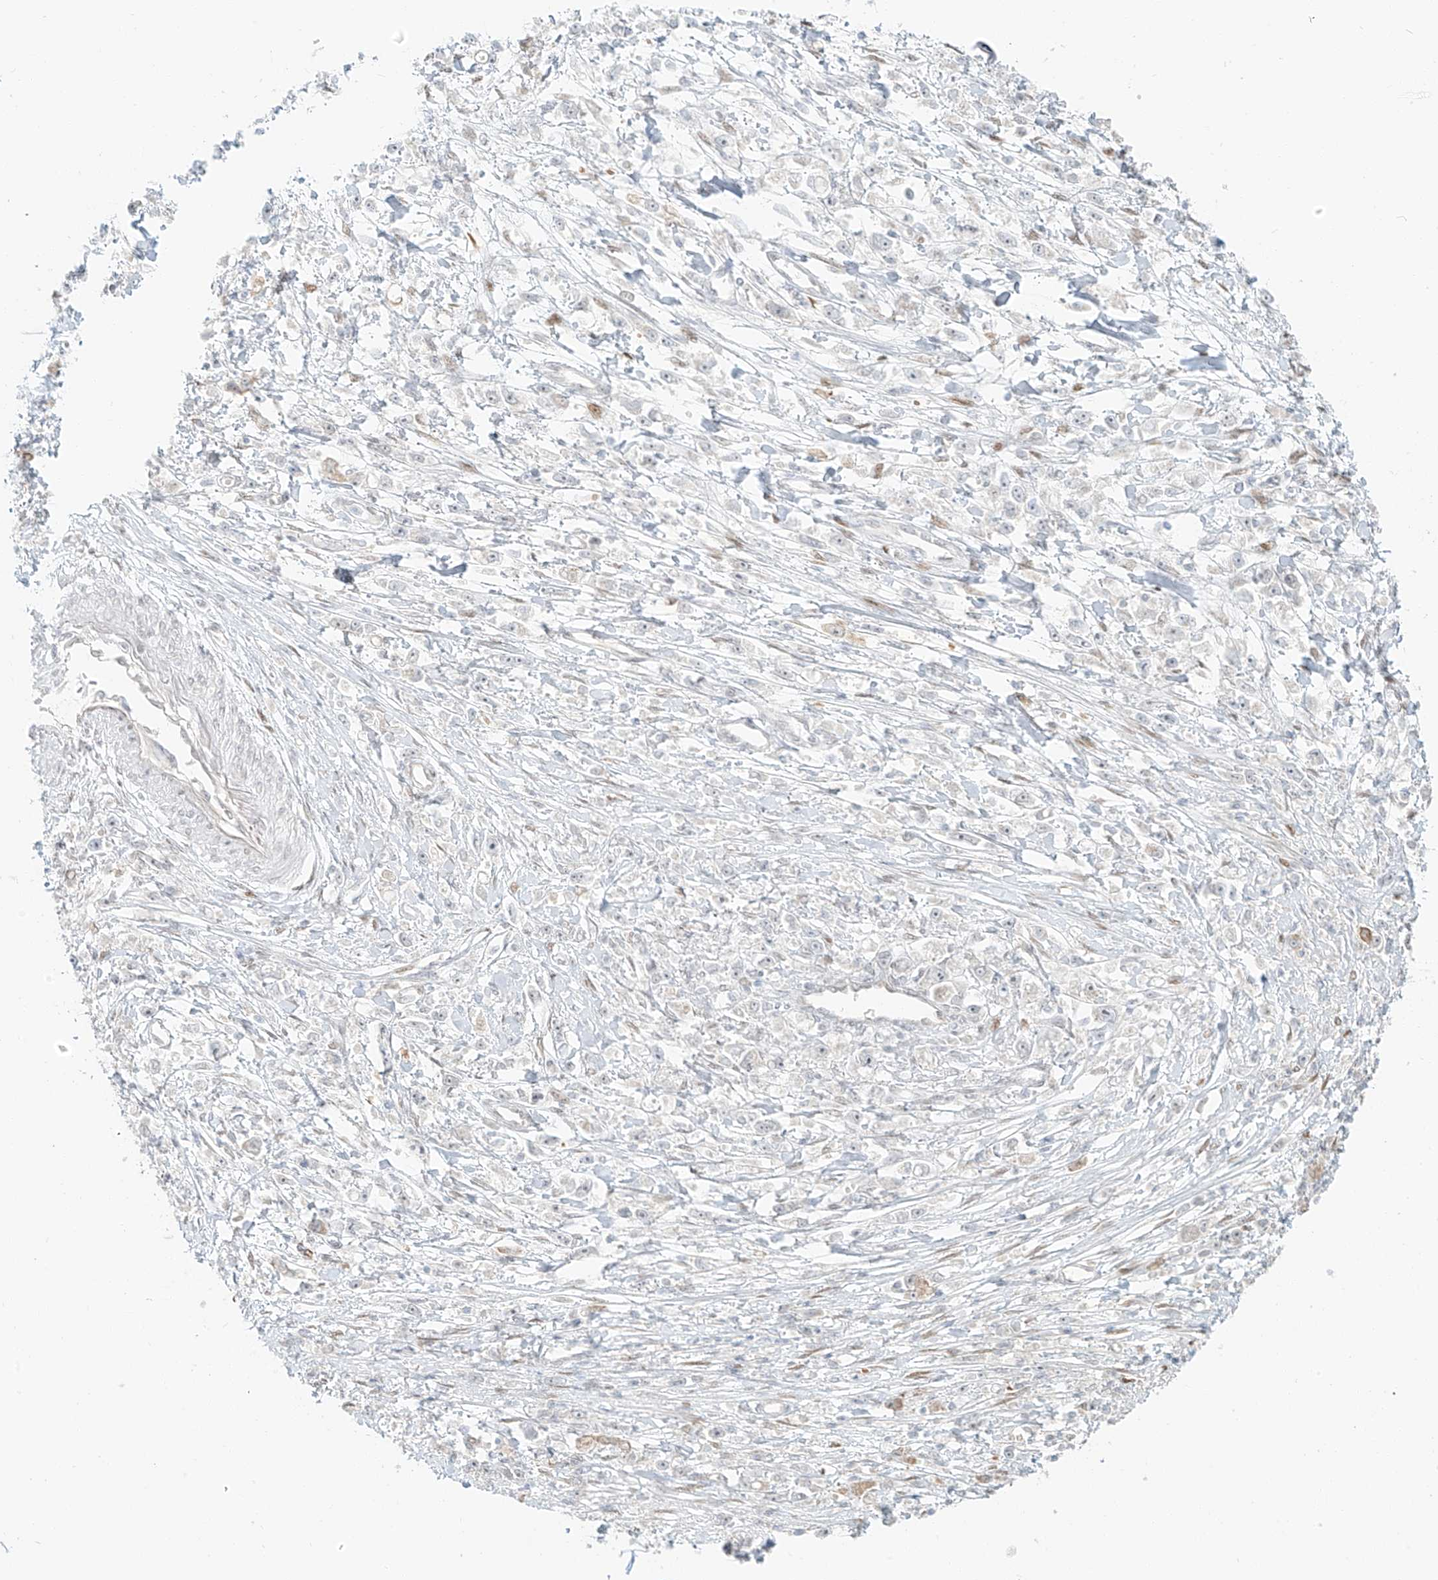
{"staining": {"intensity": "negative", "quantity": "none", "location": "none"}, "tissue": "stomach cancer", "cell_type": "Tumor cells", "image_type": "cancer", "snomed": [{"axis": "morphology", "description": "Adenocarcinoma, NOS"}, {"axis": "topography", "description": "Stomach"}], "caption": "Immunohistochemistry (IHC) micrograph of human stomach cancer (adenocarcinoma) stained for a protein (brown), which demonstrates no positivity in tumor cells.", "gene": "ZNF774", "patient": {"sex": "female", "age": 59}}